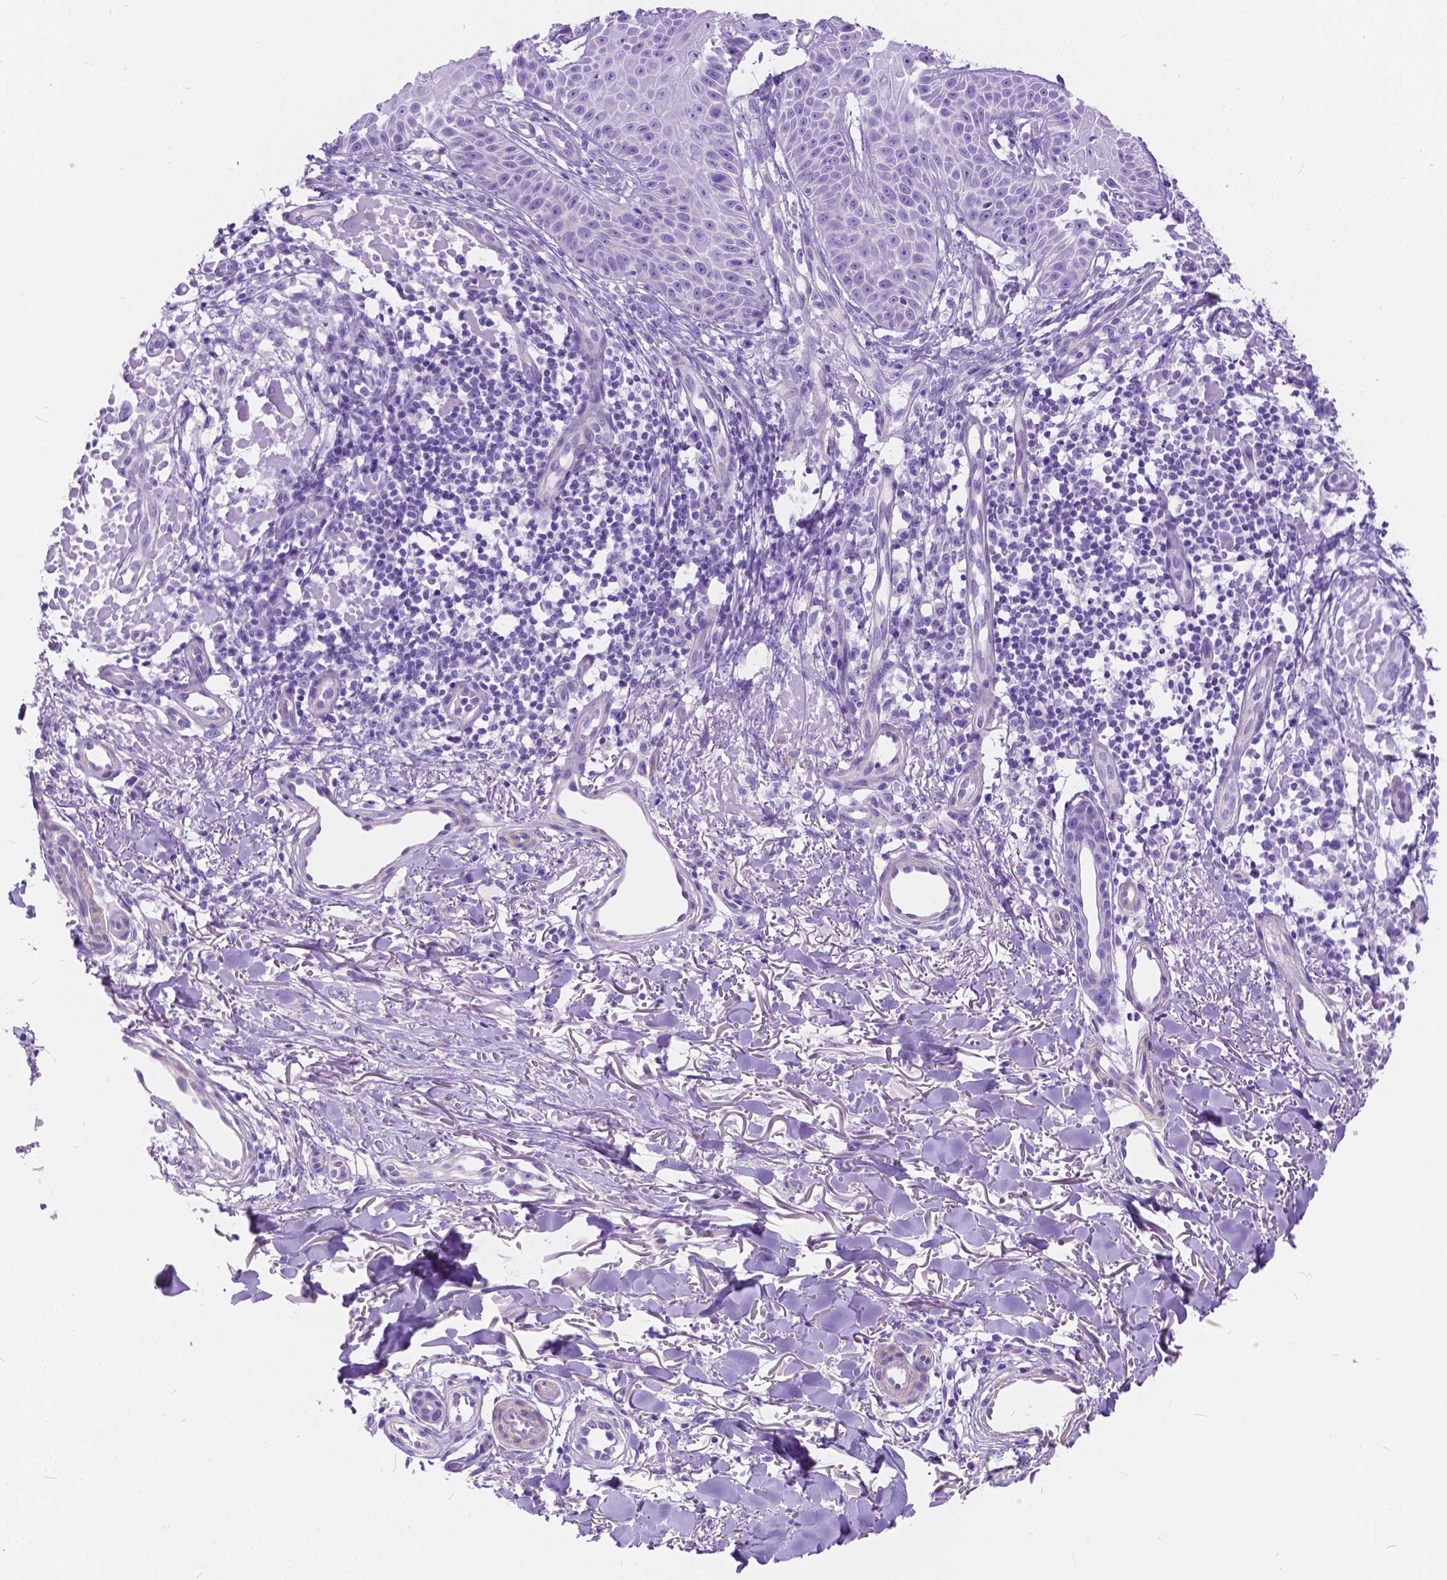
{"staining": {"intensity": "negative", "quantity": "none", "location": "none"}, "tissue": "skin cancer", "cell_type": "Tumor cells", "image_type": "cancer", "snomed": [{"axis": "morphology", "description": "Basal cell carcinoma"}, {"axis": "topography", "description": "Skin"}], "caption": "Skin cancer (basal cell carcinoma) was stained to show a protein in brown. There is no significant staining in tumor cells.", "gene": "CHRM1", "patient": {"sex": "male", "age": 88}}